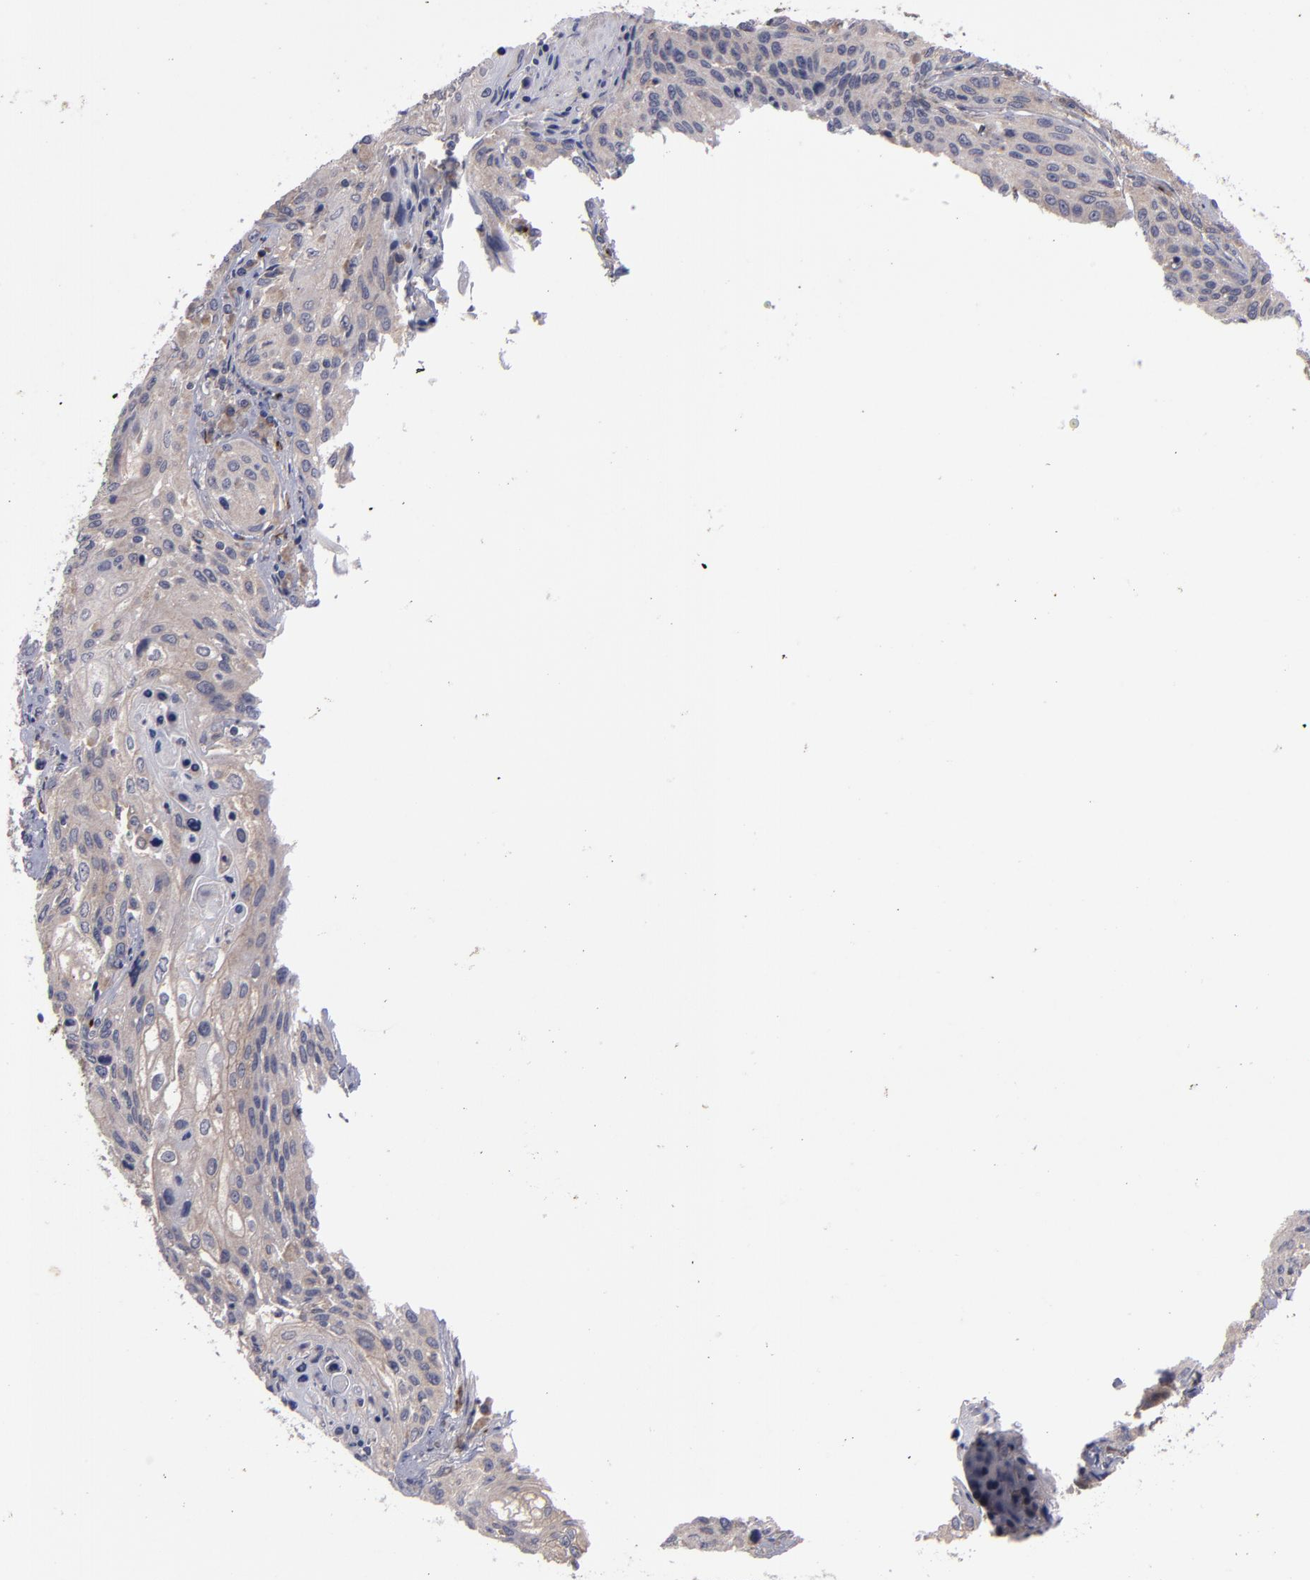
{"staining": {"intensity": "weak", "quantity": "<25%", "location": "cytoplasmic/membranous"}, "tissue": "cervical cancer", "cell_type": "Tumor cells", "image_type": "cancer", "snomed": [{"axis": "morphology", "description": "Squamous cell carcinoma, NOS"}, {"axis": "topography", "description": "Cervix"}], "caption": "This is an IHC image of human cervical cancer (squamous cell carcinoma). There is no staining in tumor cells.", "gene": "MMP11", "patient": {"sex": "female", "age": 32}}